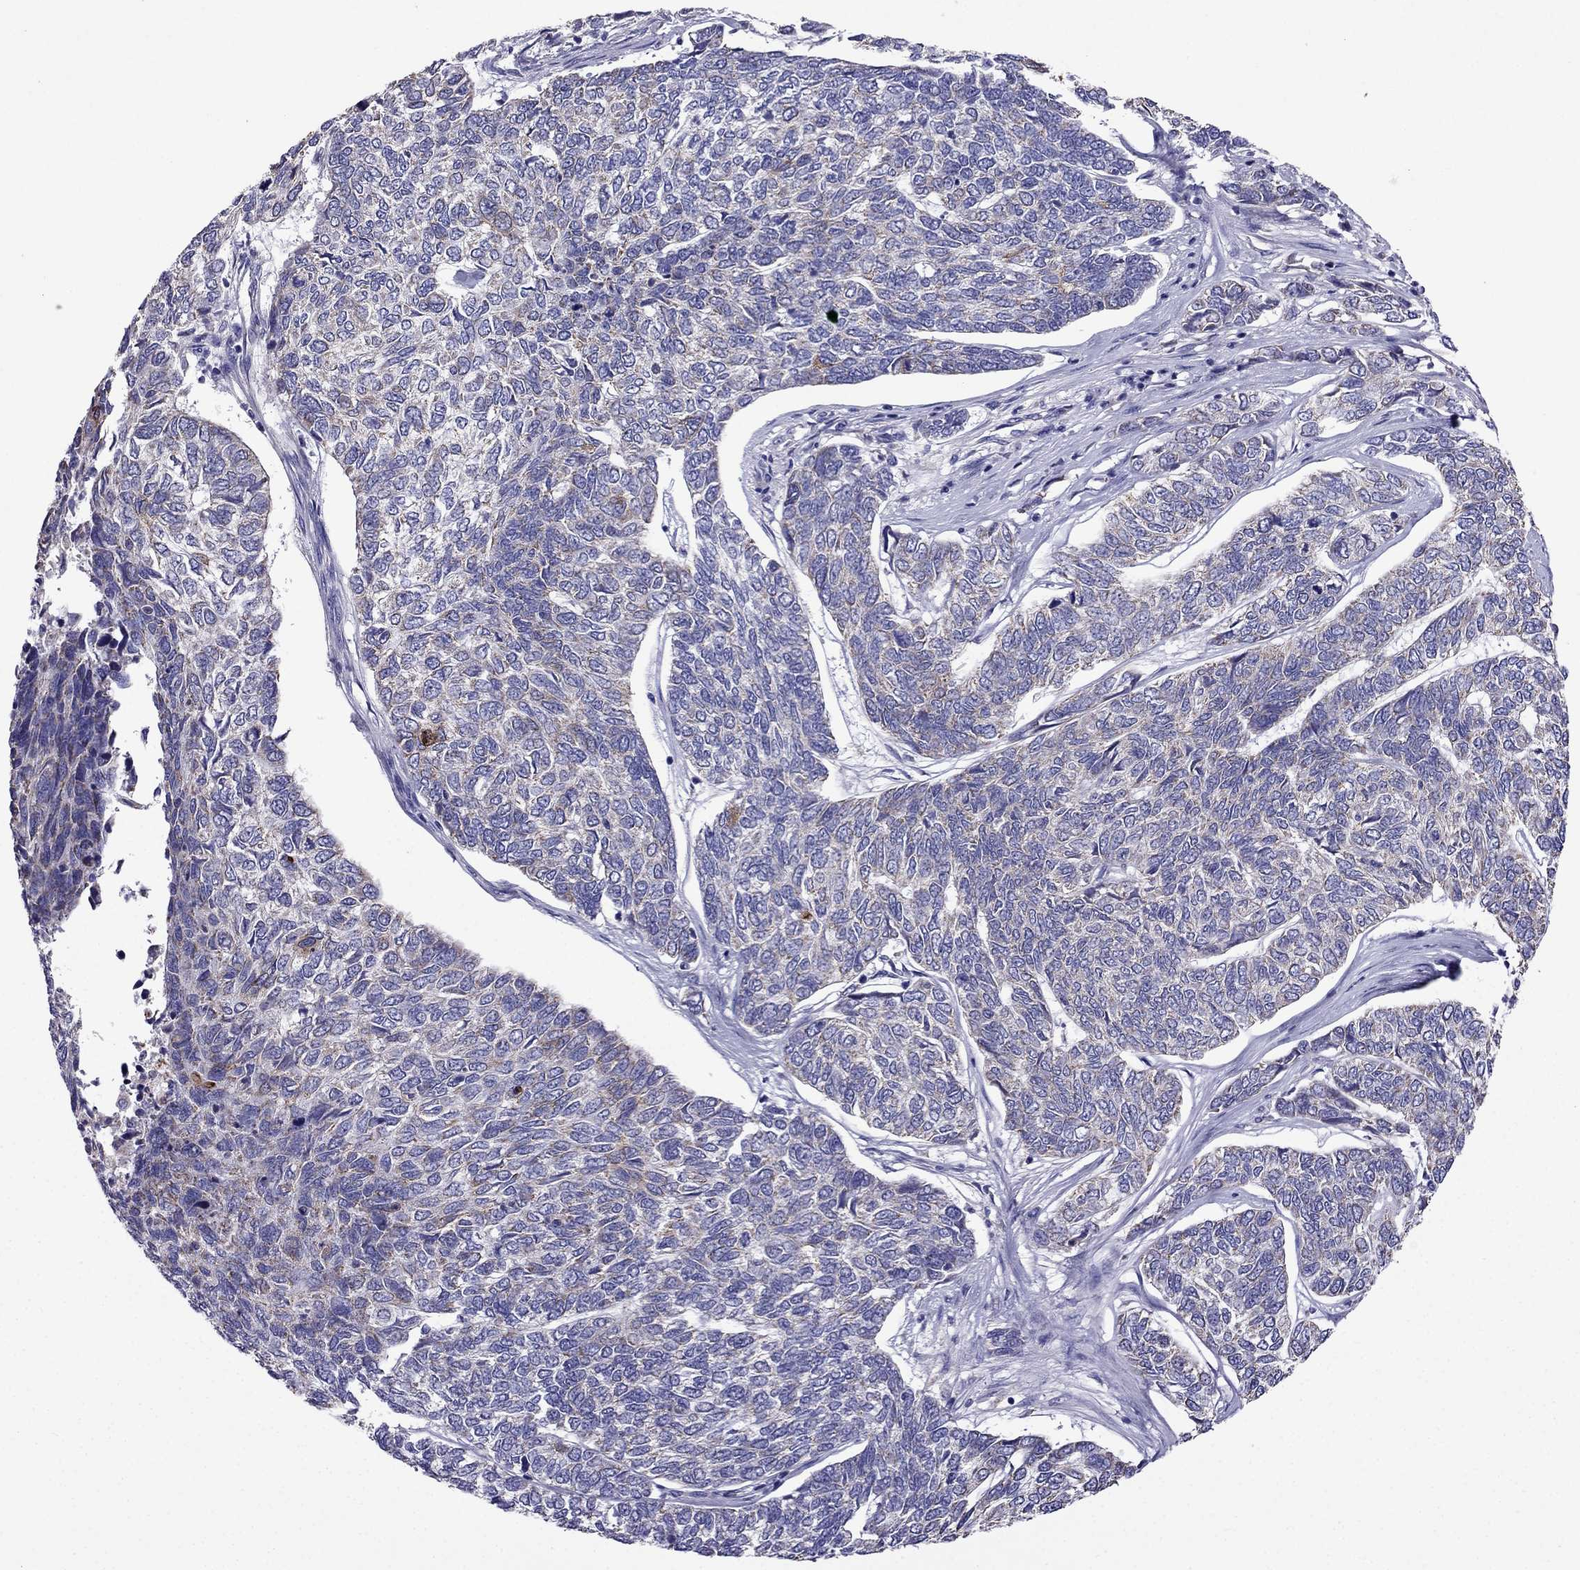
{"staining": {"intensity": "moderate", "quantity": "<25%", "location": "cytoplasmic/membranous"}, "tissue": "skin cancer", "cell_type": "Tumor cells", "image_type": "cancer", "snomed": [{"axis": "morphology", "description": "Basal cell carcinoma"}, {"axis": "topography", "description": "Skin"}], "caption": "Immunohistochemical staining of skin basal cell carcinoma shows moderate cytoplasmic/membranous protein expression in approximately <25% of tumor cells. Using DAB (brown) and hematoxylin (blue) stains, captured at high magnification using brightfield microscopy.", "gene": "DSC1", "patient": {"sex": "female", "age": 65}}